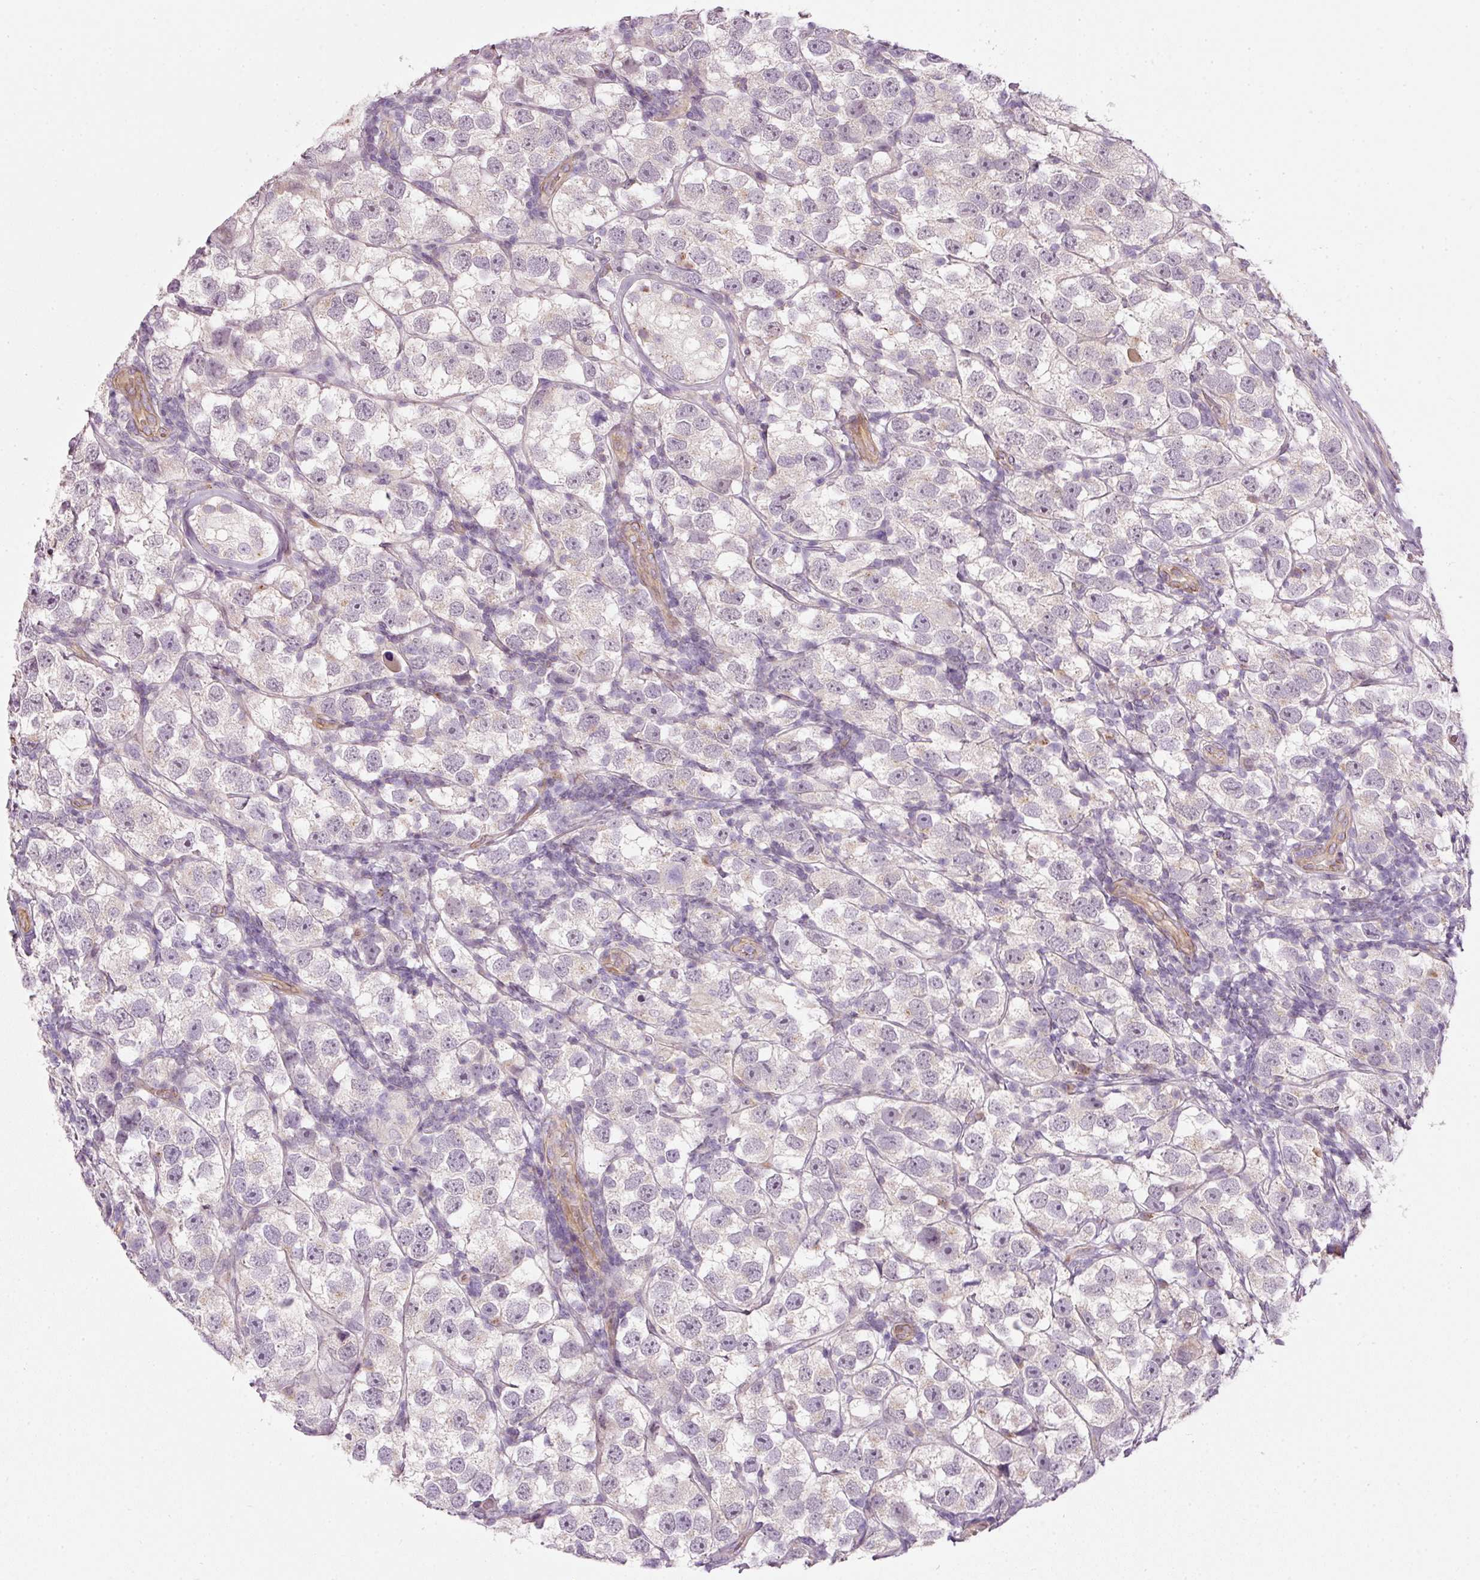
{"staining": {"intensity": "negative", "quantity": "none", "location": "none"}, "tissue": "testis cancer", "cell_type": "Tumor cells", "image_type": "cancer", "snomed": [{"axis": "morphology", "description": "Seminoma, NOS"}, {"axis": "topography", "description": "Testis"}], "caption": "There is no significant positivity in tumor cells of testis cancer.", "gene": "OSR2", "patient": {"sex": "male", "age": 26}}